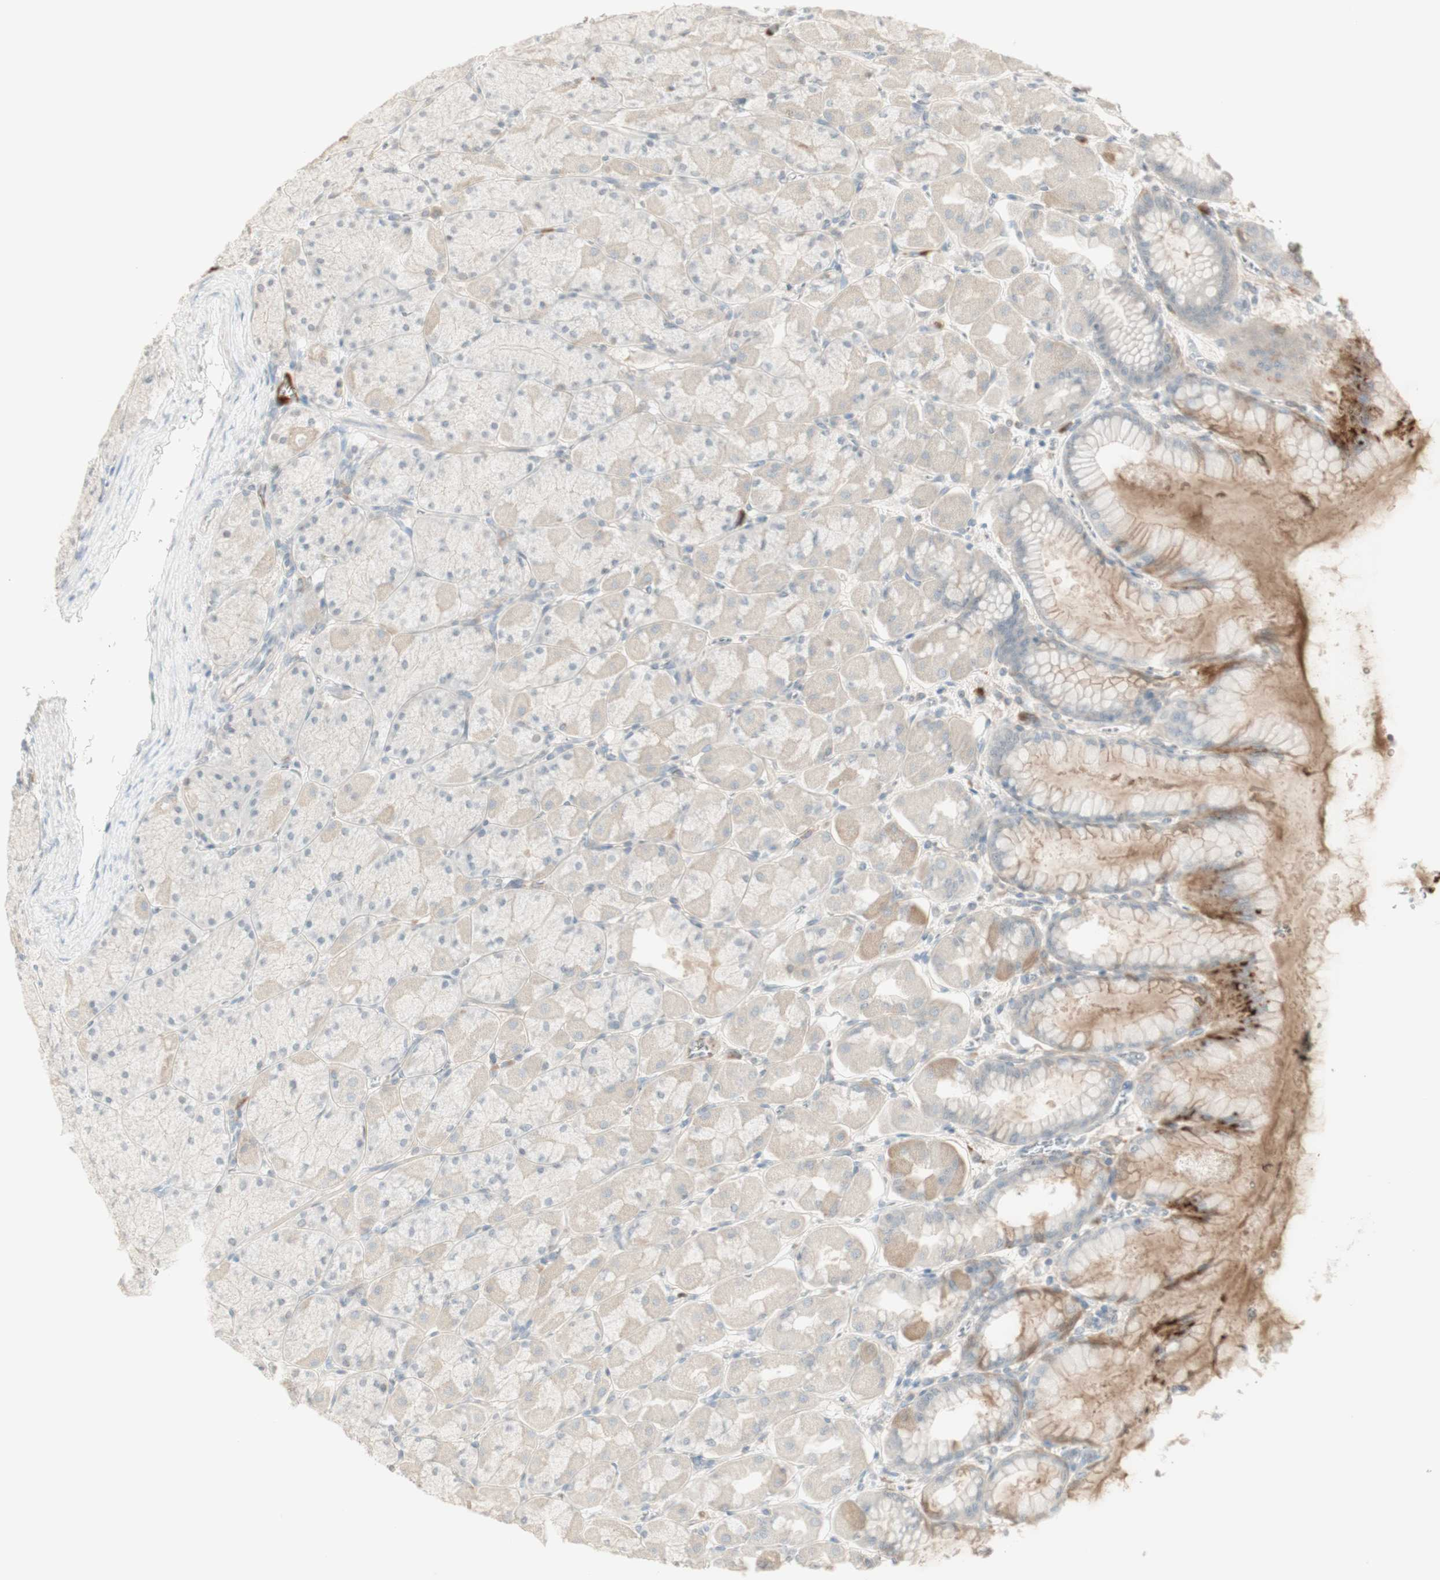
{"staining": {"intensity": "weak", "quantity": "25%-75%", "location": "cytoplasmic/membranous"}, "tissue": "stomach", "cell_type": "Glandular cells", "image_type": "normal", "snomed": [{"axis": "morphology", "description": "Normal tissue, NOS"}, {"axis": "topography", "description": "Stomach, upper"}], "caption": "Immunohistochemical staining of unremarkable stomach shows low levels of weak cytoplasmic/membranous staining in approximately 25%-75% of glandular cells.", "gene": "NID1", "patient": {"sex": "female", "age": 56}}